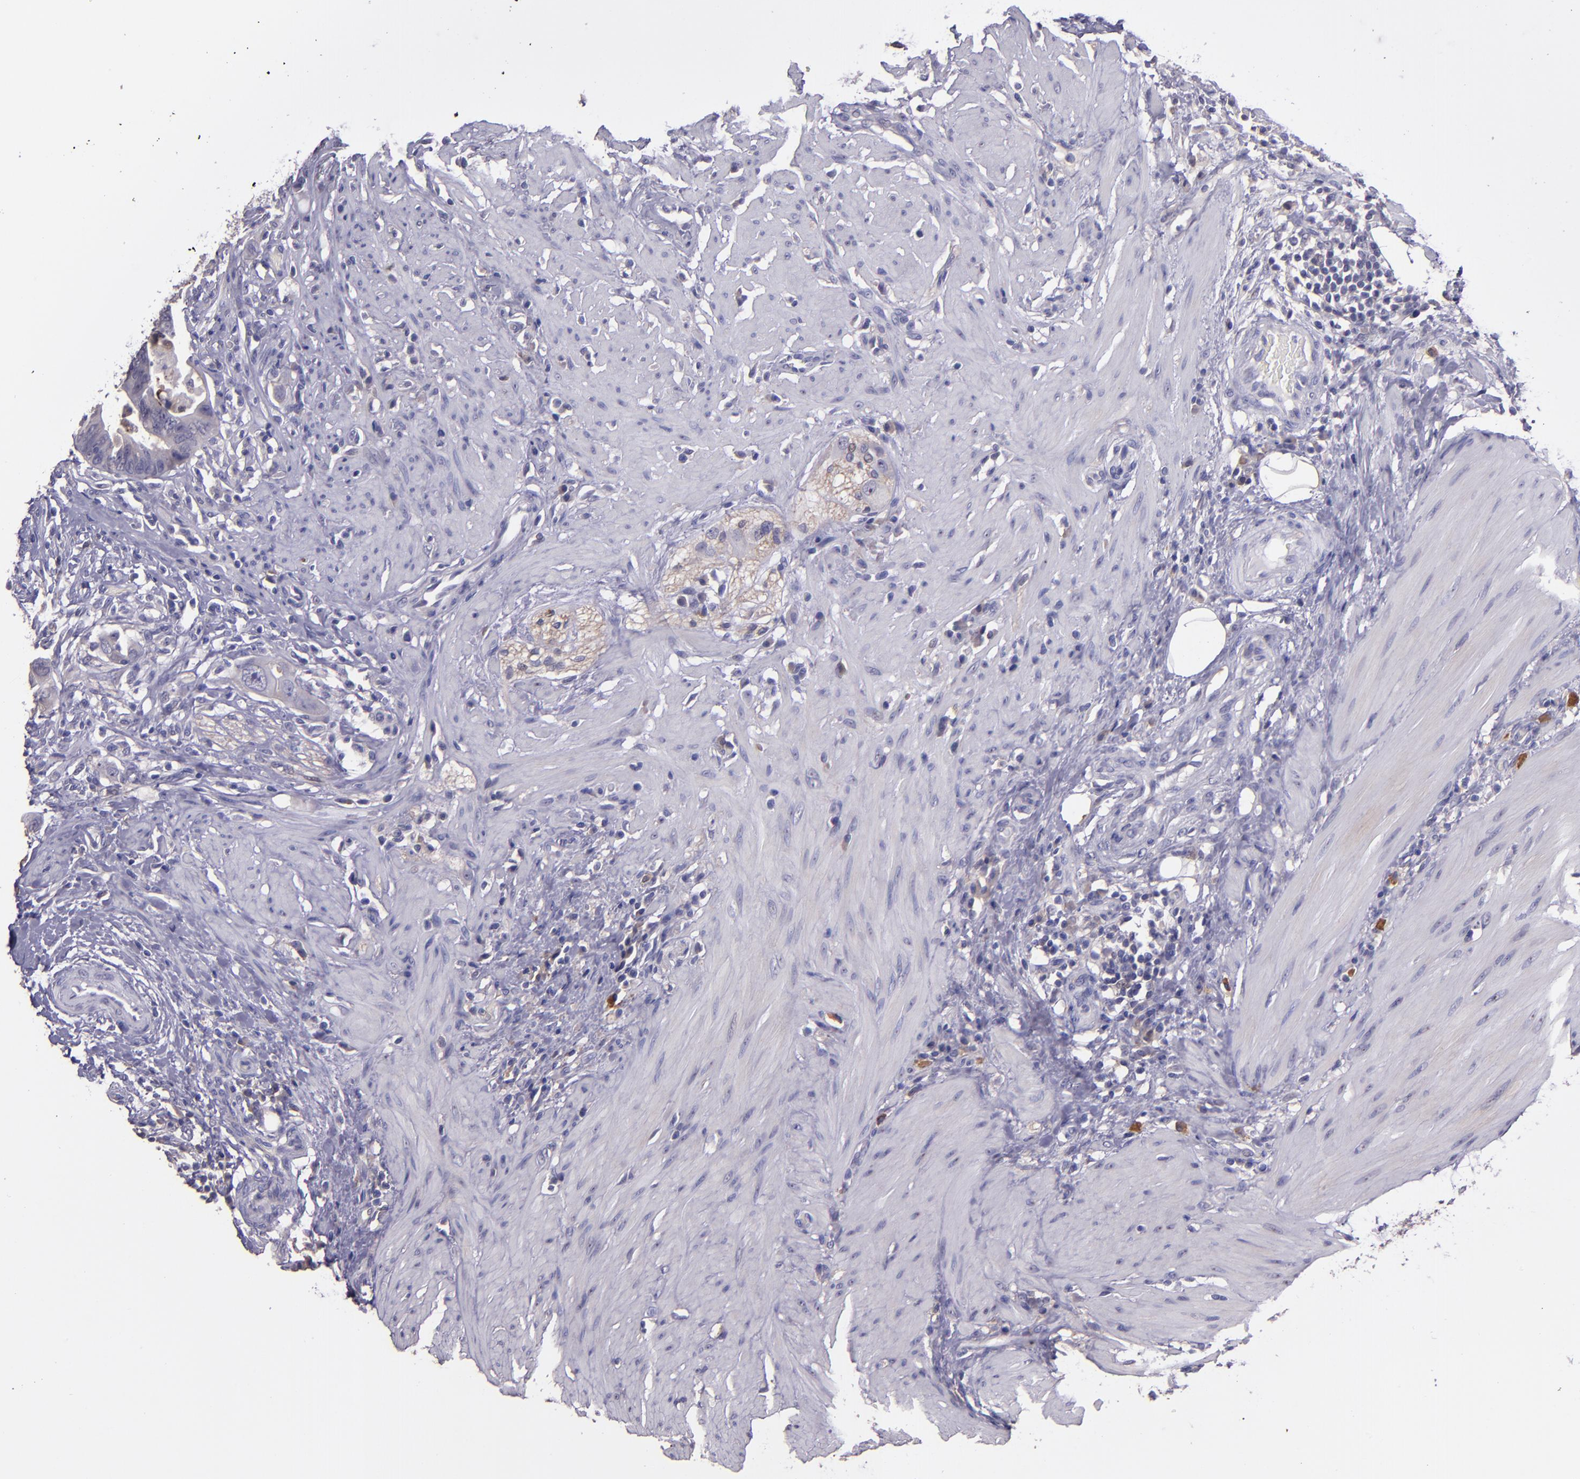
{"staining": {"intensity": "weak", "quantity": "<25%", "location": "cytoplasmic/membranous"}, "tissue": "colorectal cancer", "cell_type": "Tumor cells", "image_type": "cancer", "snomed": [{"axis": "morphology", "description": "Adenocarcinoma, NOS"}, {"axis": "topography", "description": "Rectum"}], "caption": "This micrograph is of colorectal adenocarcinoma stained with immunohistochemistry to label a protein in brown with the nuclei are counter-stained blue. There is no positivity in tumor cells.", "gene": "PAPPA", "patient": {"sex": "male", "age": 53}}